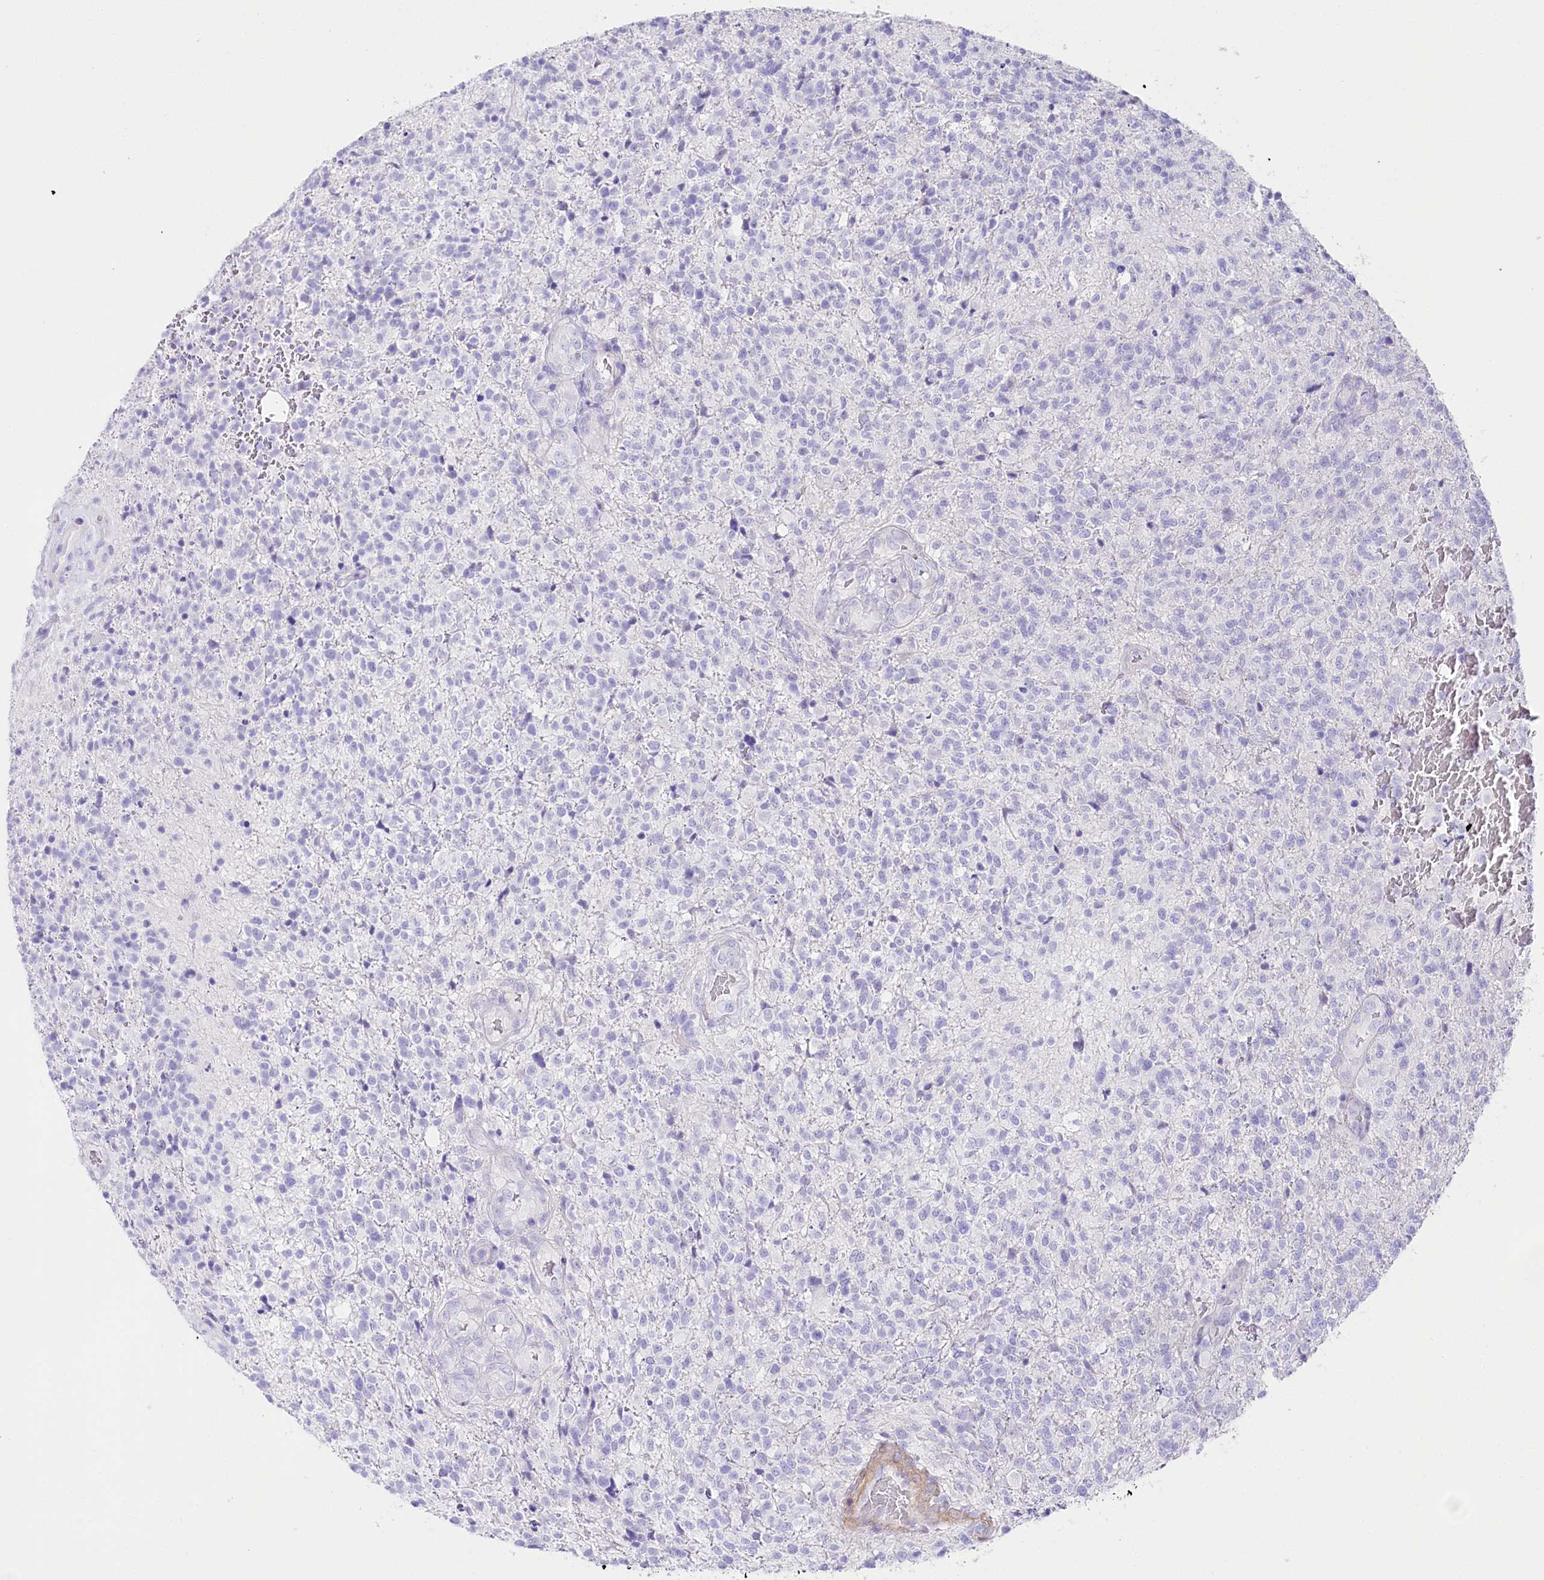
{"staining": {"intensity": "negative", "quantity": "none", "location": "none"}, "tissue": "glioma", "cell_type": "Tumor cells", "image_type": "cancer", "snomed": [{"axis": "morphology", "description": "Glioma, malignant, High grade"}, {"axis": "topography", "description": "Brain"}], "caption": "Immunohistochemistry of malignant high-grade glioma displays no positivity in tumor cells.", "gene": "CSN3", "patient": {"sex": "male", "age": 56}}